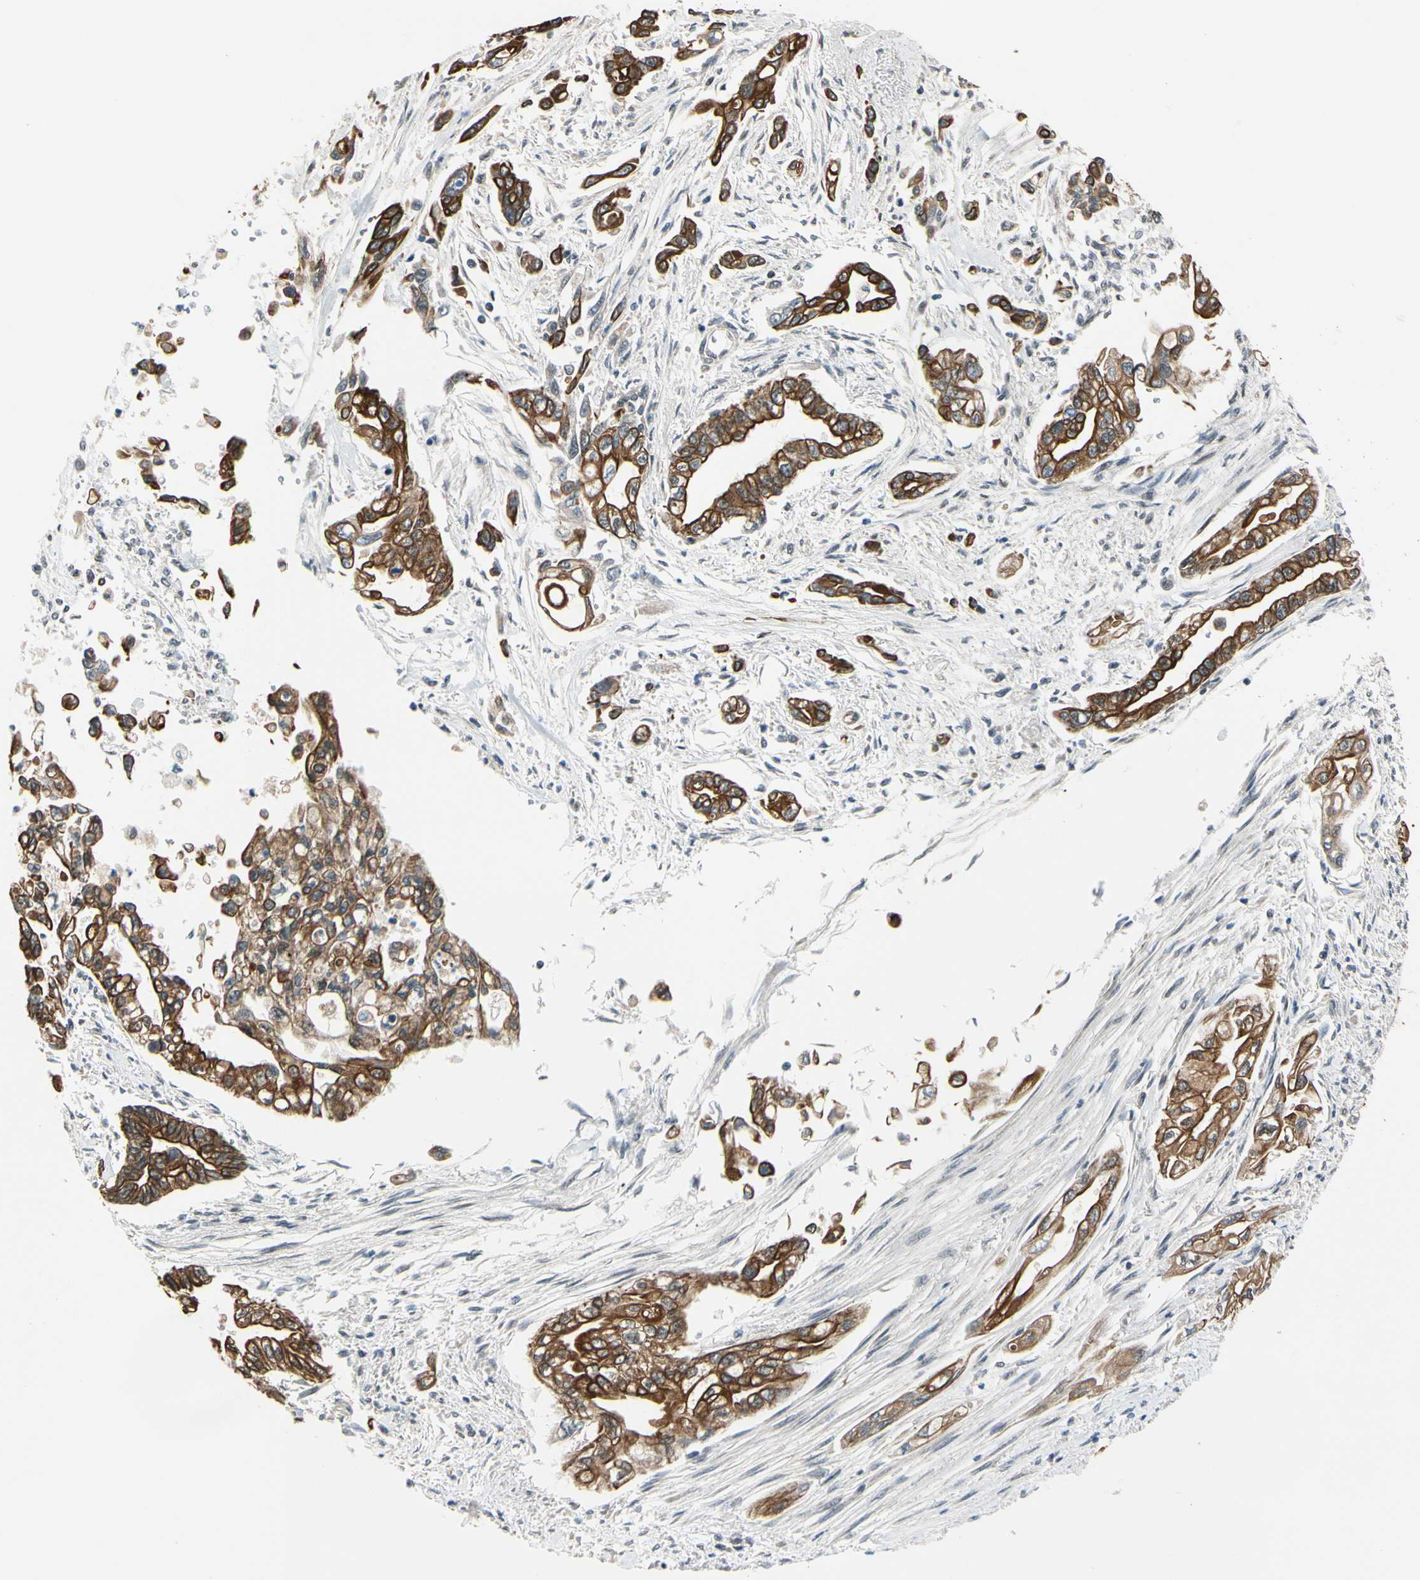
{"staining": {"intensity": "strong", "quantity": ">75%", "location": "cytoplasmic/membranous"}, "tissue": "pancreatic cancer", "cell_type": "Tumor cells", "image_type": "cancer", "snomed": [{"axis": "morphology", "description": "Normal tissue, NOS"}, {"axis": "topography", "description": "Pancreas"}], "caption": "About >75% of tumor cells in human pancreatic cancer exhibit strong cytoplasmic/membranous protein staining as visualized by brown immunohistochemical staining.", "gene": "TAF12", "patient": {"sex": "male", "age": 42}}